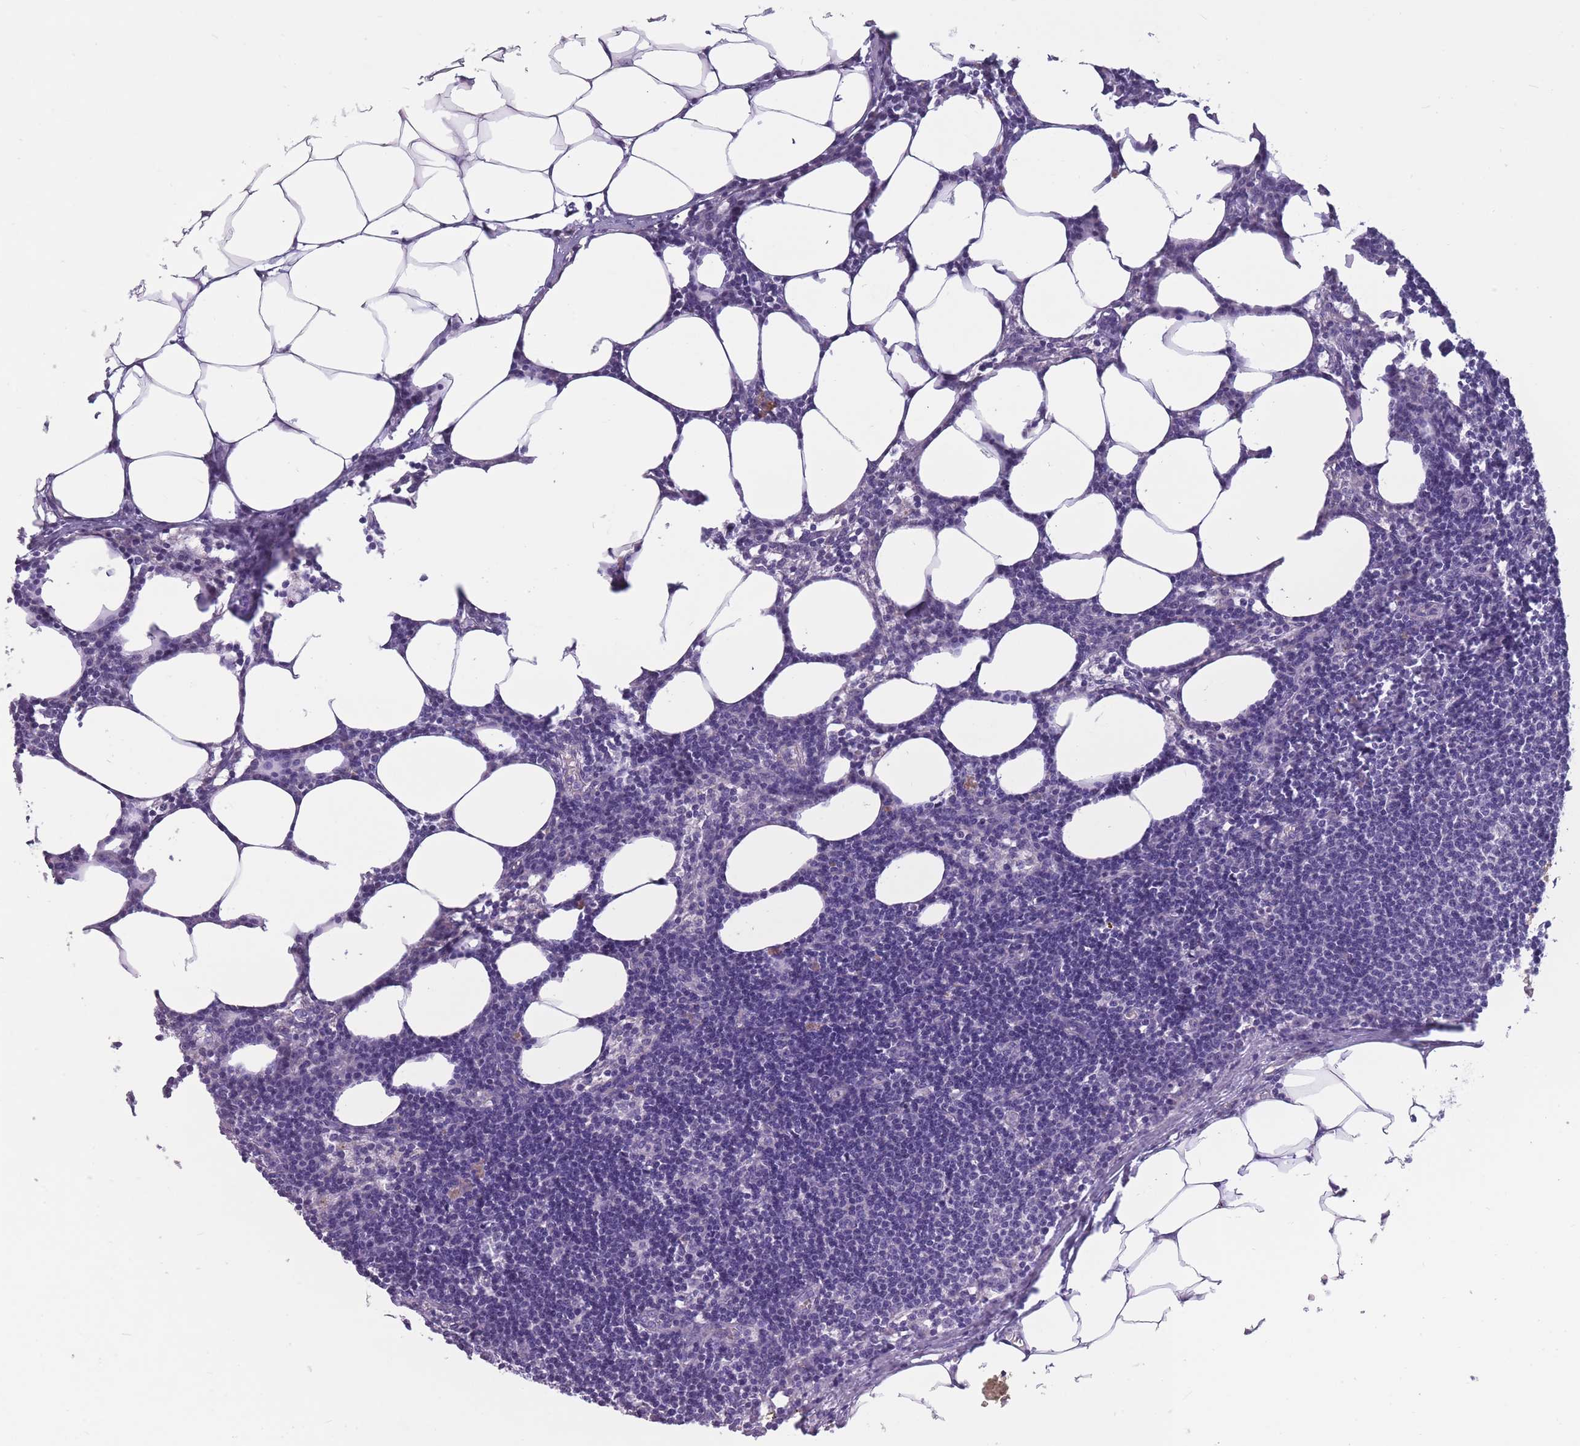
{"staining": {"intensity": "negative", "quantity": "none", "location": "none"}, "tissue": "lymph node", "cell_type": "Germinal center cells", "image_type": "normal", "snomed": [{"axis": "morphology", "description": "Normal tissue, NOS"}, {"axis": "topography", "description": "Lymph node"}], "caption": "This photomicrograph is of benign lymph node stained with IHC to label a protein in brown with the nuclei are counter-stained blue. There is no staining in germinal center cells.", "gene": "OR4C5", "patient": {"sex": "female", "age": 30}}